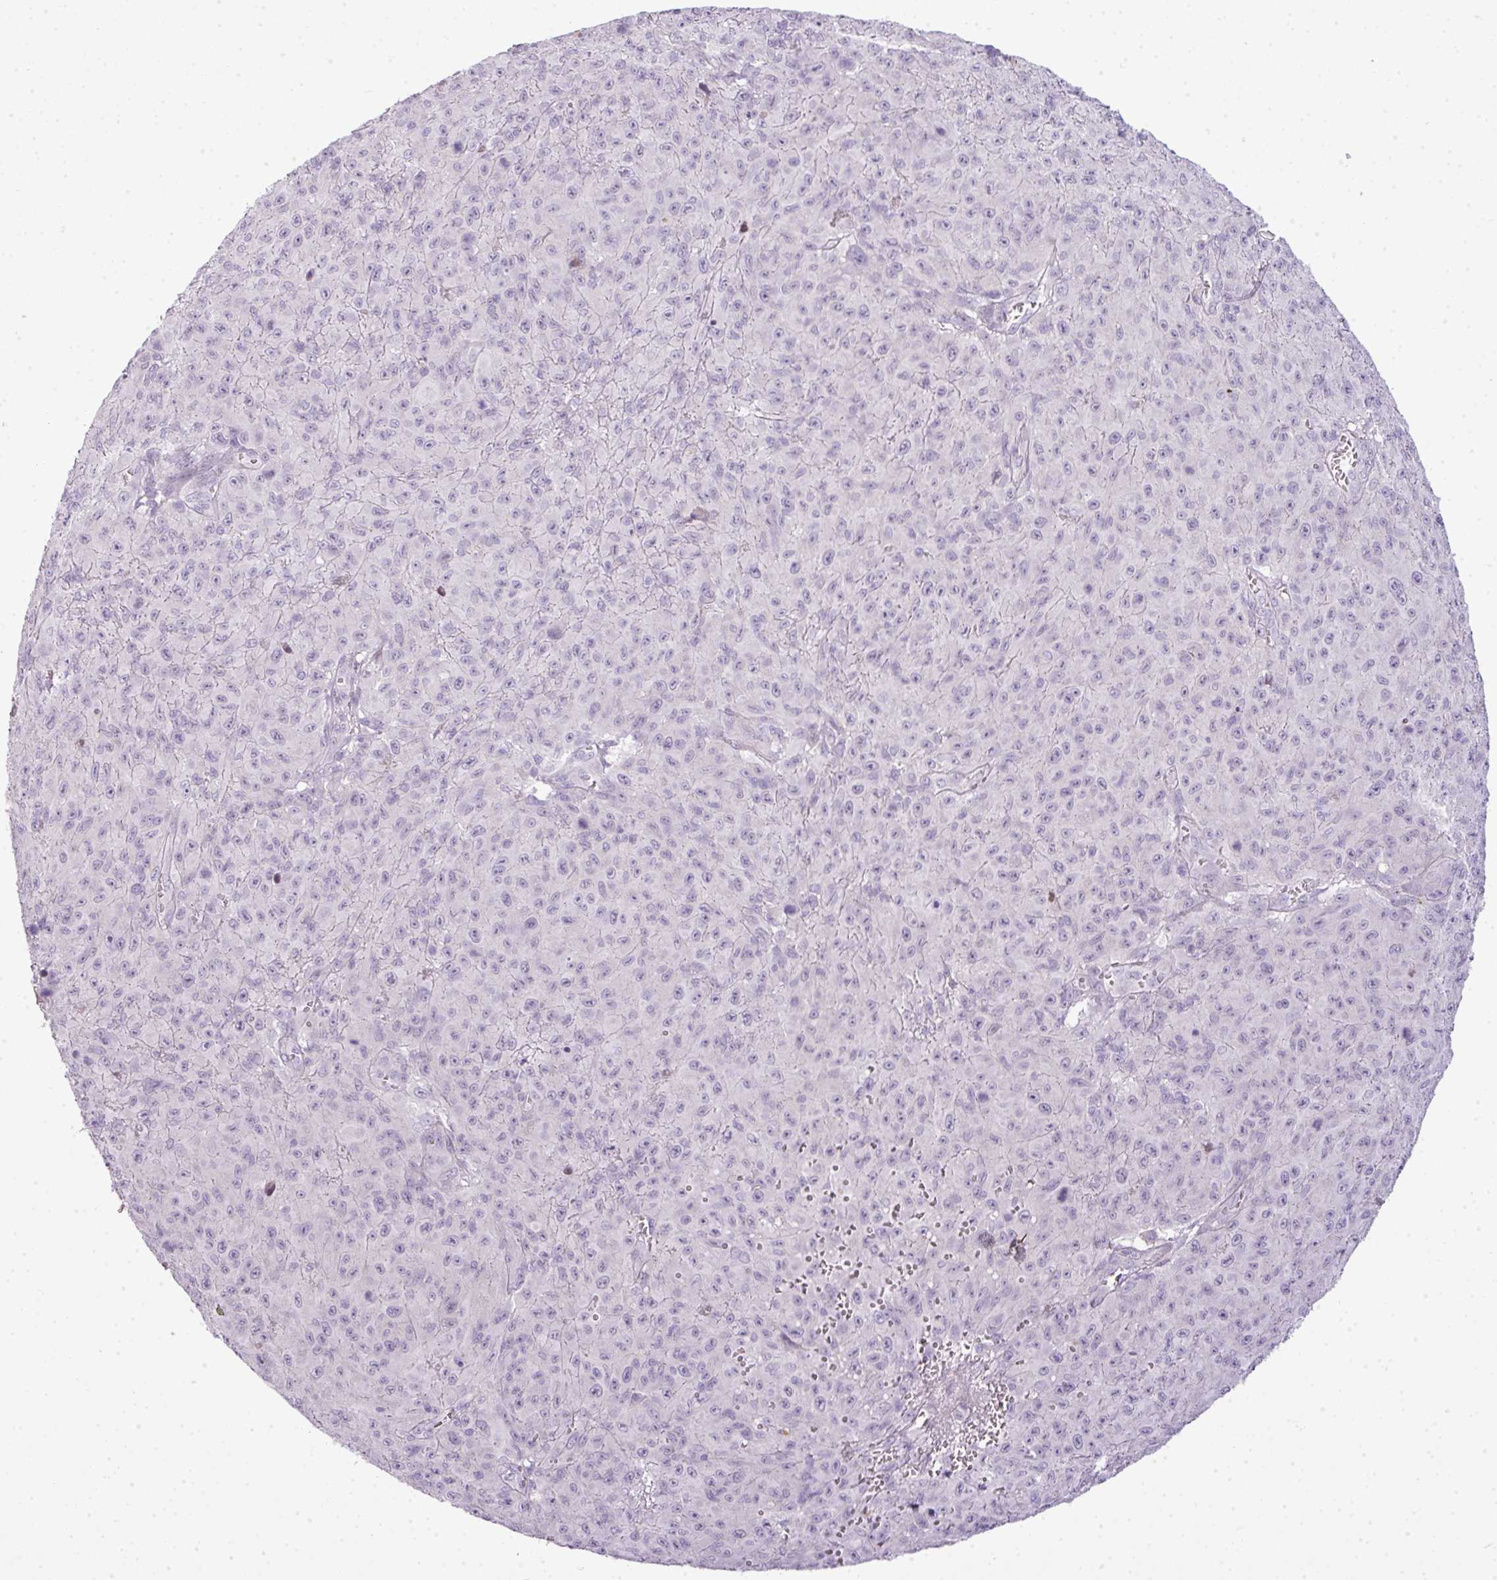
{"staining": {"intensity": "negative", "quantity": "none", "location": "none"}, "tissue": "melanoma", "cell_type": "Tumor cells", "image_type": "cancer", "snomed": [{"axis": "morphology", "description": "Malignant melanoma, NOS"}, {"axis": "topography", "description": "Skin"}], "caption": "There is no significant staining in tumor cells of melanoma. Nuclei are stained in blue.", "gene": "C4B", "patient": {"sex": "male", "age": 46}}